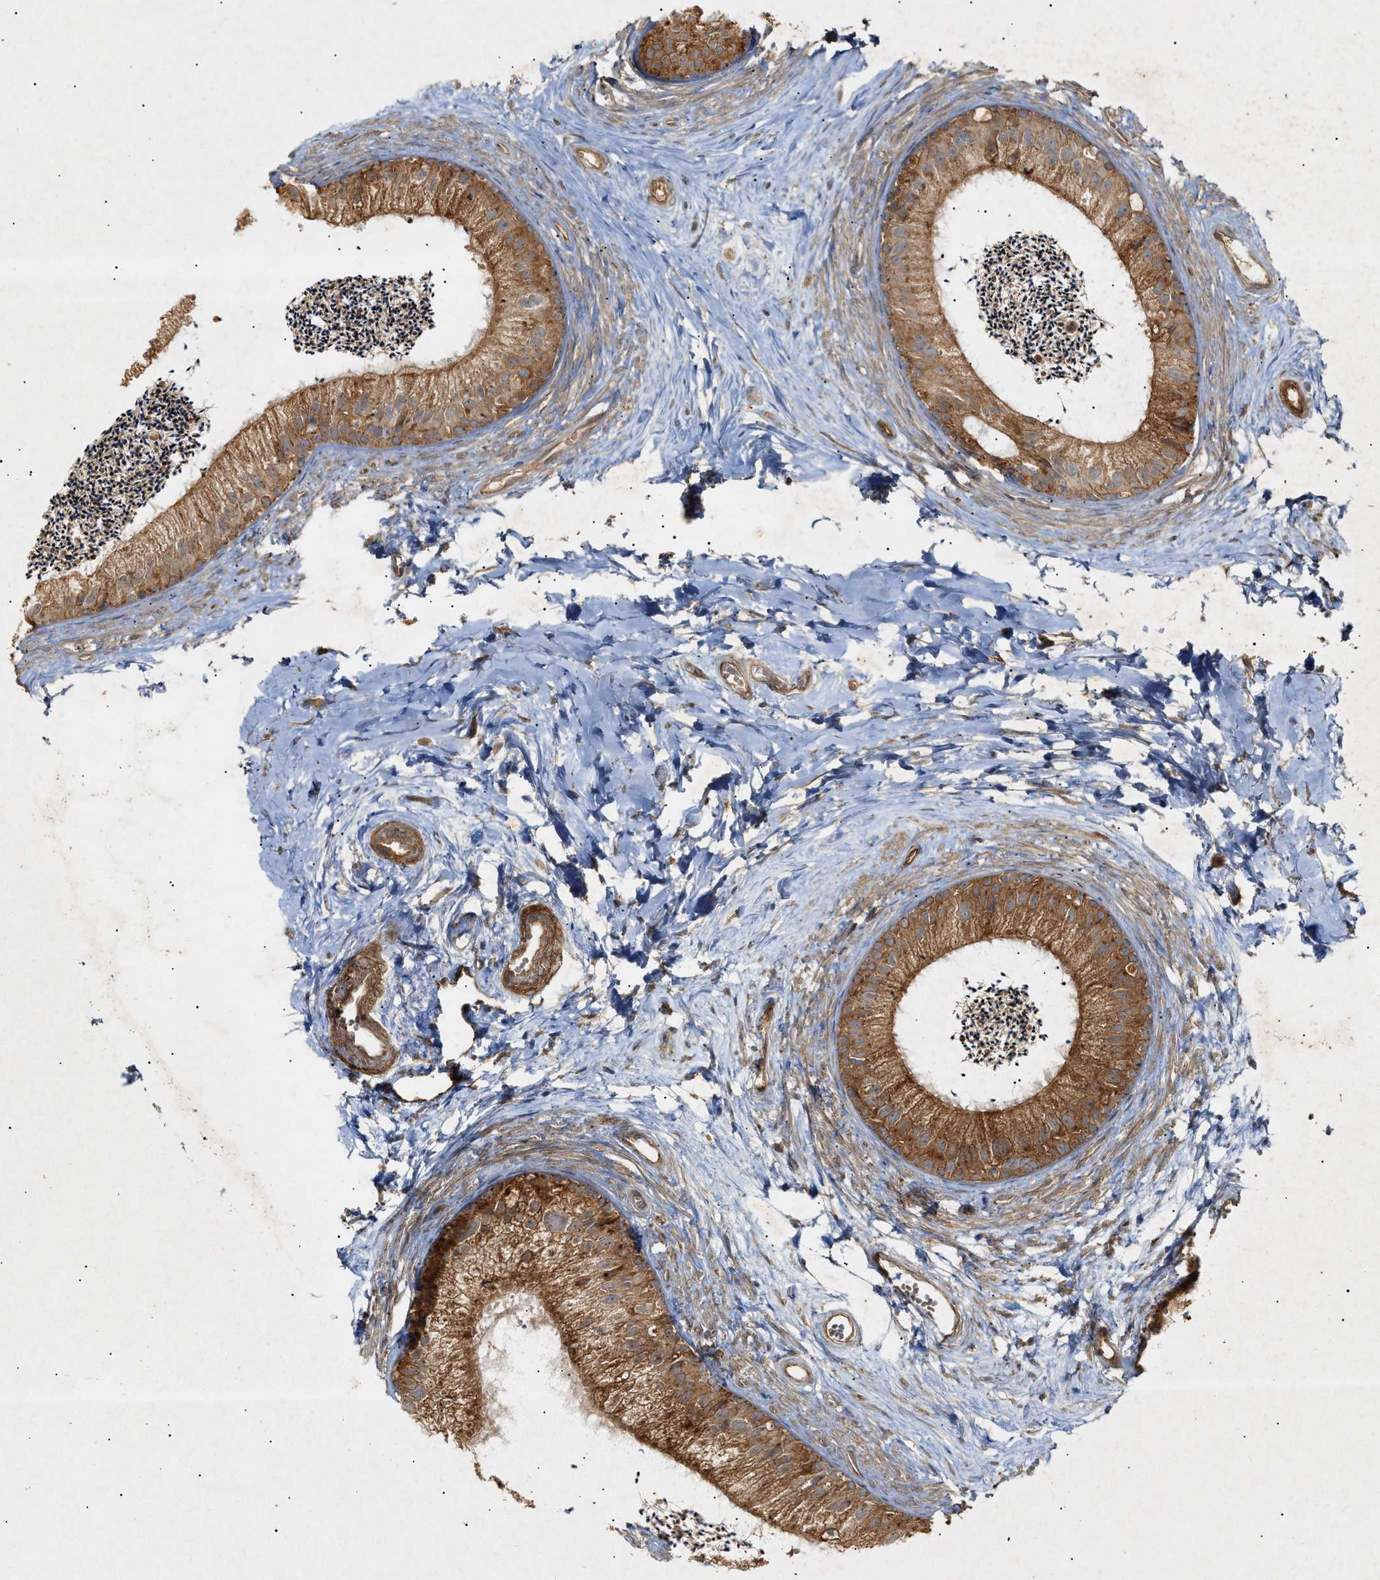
{"staining": {"intensity": "strong", "quantity": ">75%", "location": "cytoplasmic/membranous"}, "tissue": "epididymis", "cell_type": "Glandular cells", "image_type": "normal", "snomed": [{"axis": "morphology", "description": "Normal tissue, NOS"}, {"axis": "topography", "description": "Epididymis"}], "caption": "Protein expression analysis of benign epididymis reveals strong cytoplasmic/membranous expression in about >75% of glandular cells.", "gene": "MTCH1", "patient": {"sex": "male", "age": 56}}